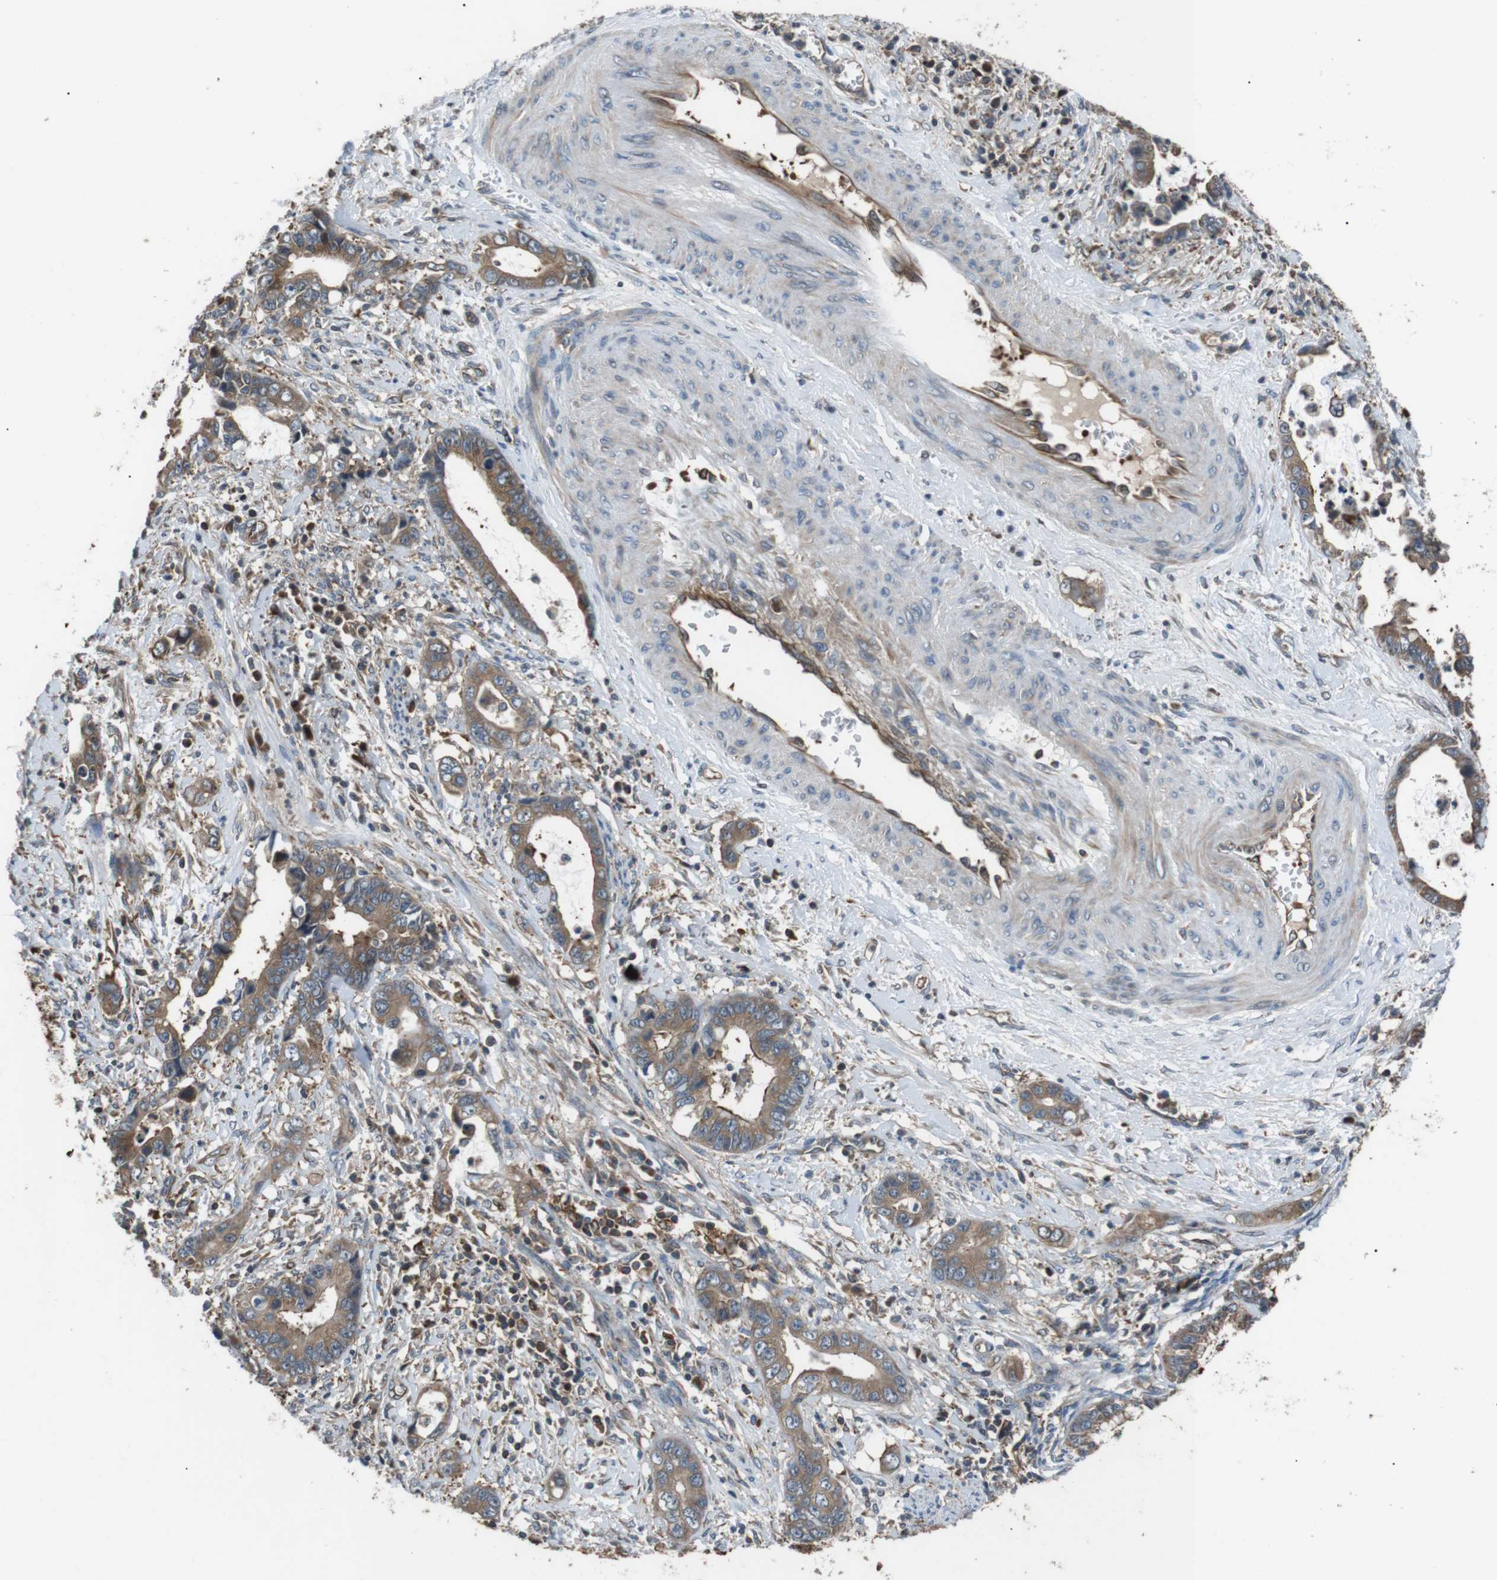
{"staining": {"intensity": "moderate", "quantity": ">75%", "location": "cytoplasmic/membranous"}, "tissue": "cervical cancer", "cell_type": "Tumor cells", "image_type": "cancer", "snomed": [{"axis": "morphology", "description": "Adenocarcinoma, NOS"}, {"axis": "topography", "description": "Cervix"}], "caption": "A brown stain highlights moderate cytoplasmic/membranous staining of a protein in human cervical cancer (adenocarcinoma) tumor cells. The protein of interest is stained brown, and the nuclei are stained in blue (DAB (3,3'-diaminobenzidine) IHC with brightfield microscopy, high magnification).", "gene": "GPR161", "patient": {"sex": "female", "age": 44}}